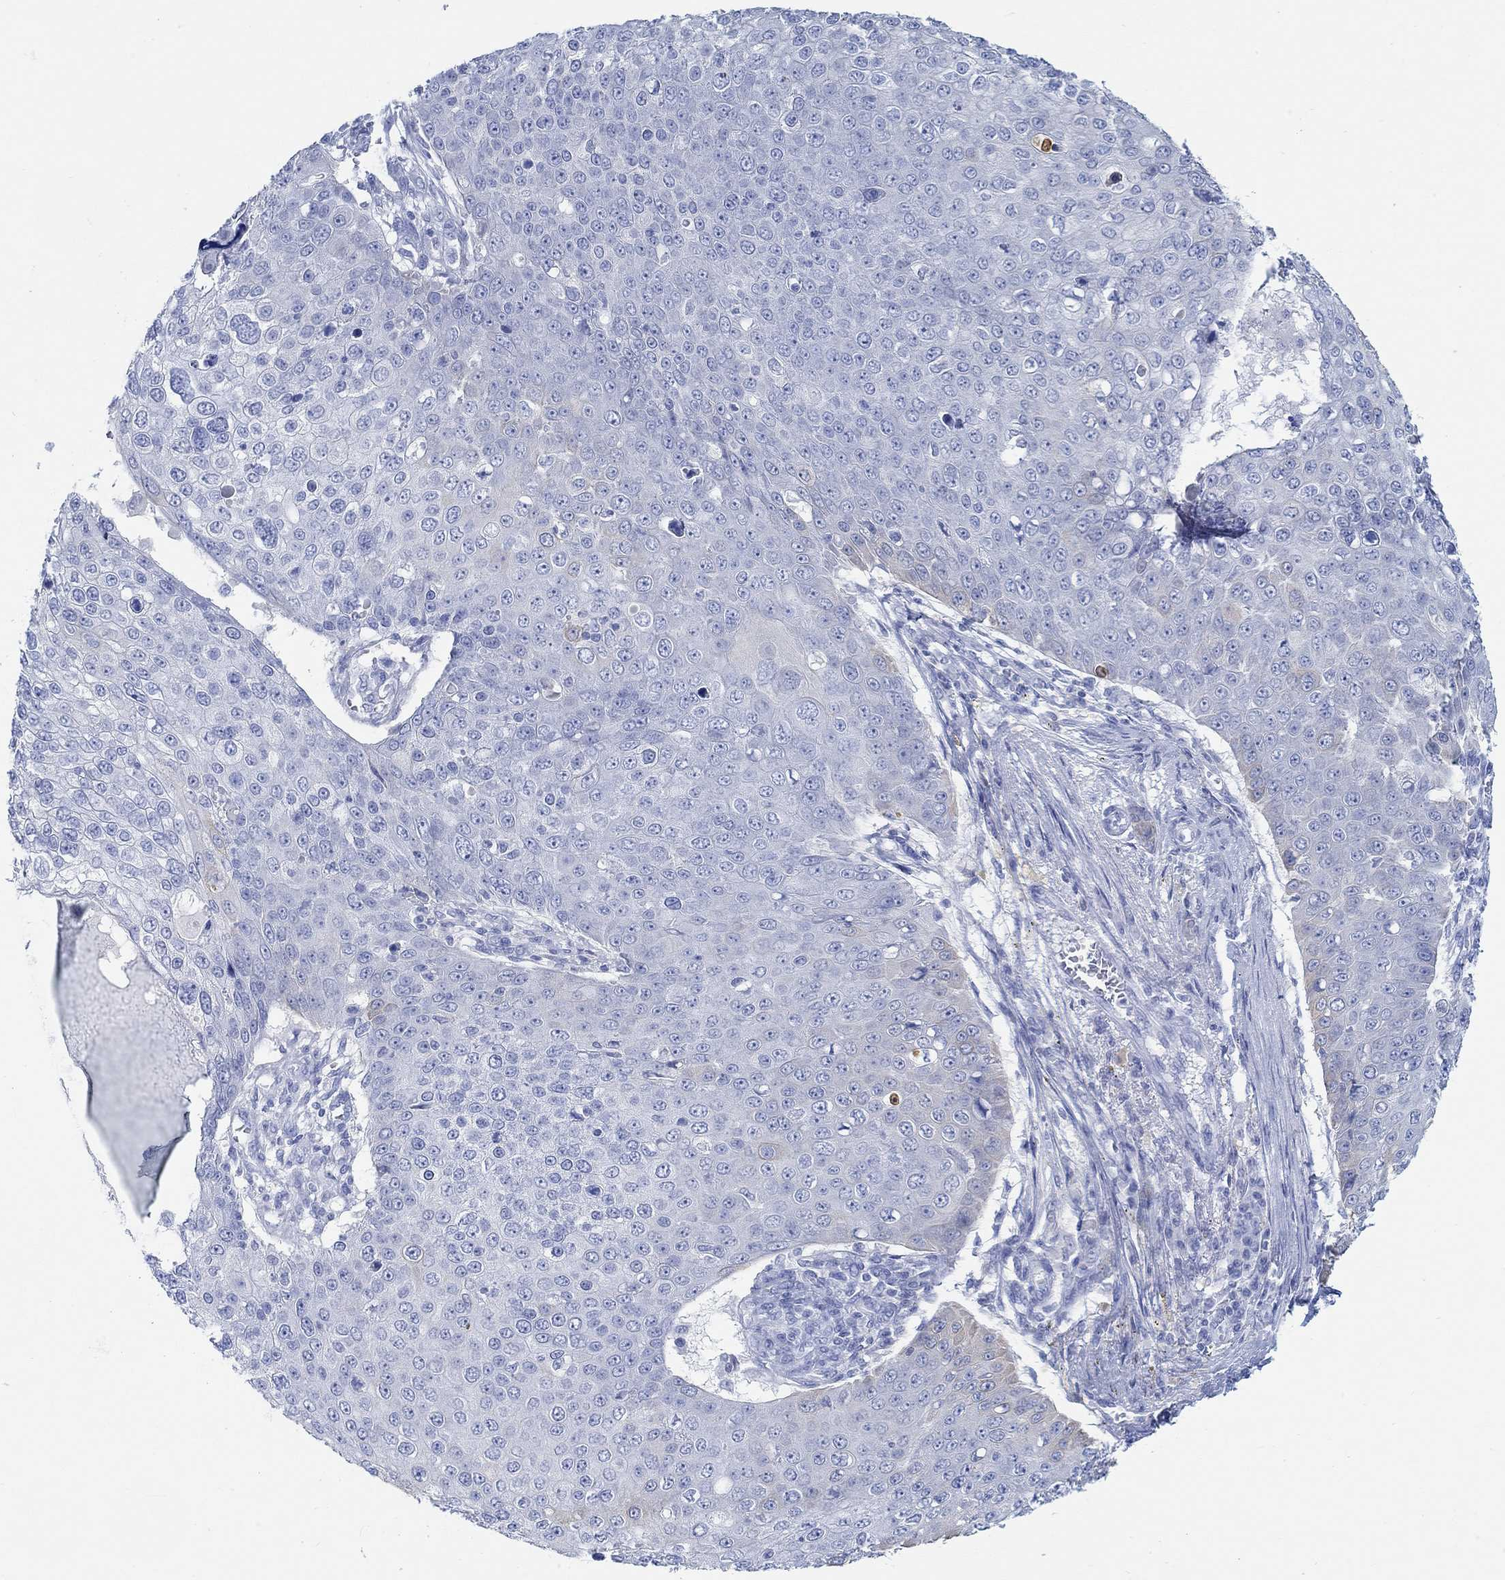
{"staining": {"intensity": "negative", "quantity": "none", "location": "none"}, "tissue": "skin cancer", "cell_type": "Tumor cells", "image_type": "cancer", "snomed": [{"axis": "morphology", "description": "Squamous cell carcinoma, NOS"}, {"axis": "topography", "description": "Skin"}], "caption": "Immunohistochemical staining of squamous cell carcinoma (skin) shows no significant staining in tumor cells.", "gene": "AK8", "patient": {"sex": "male", "age": 71}}